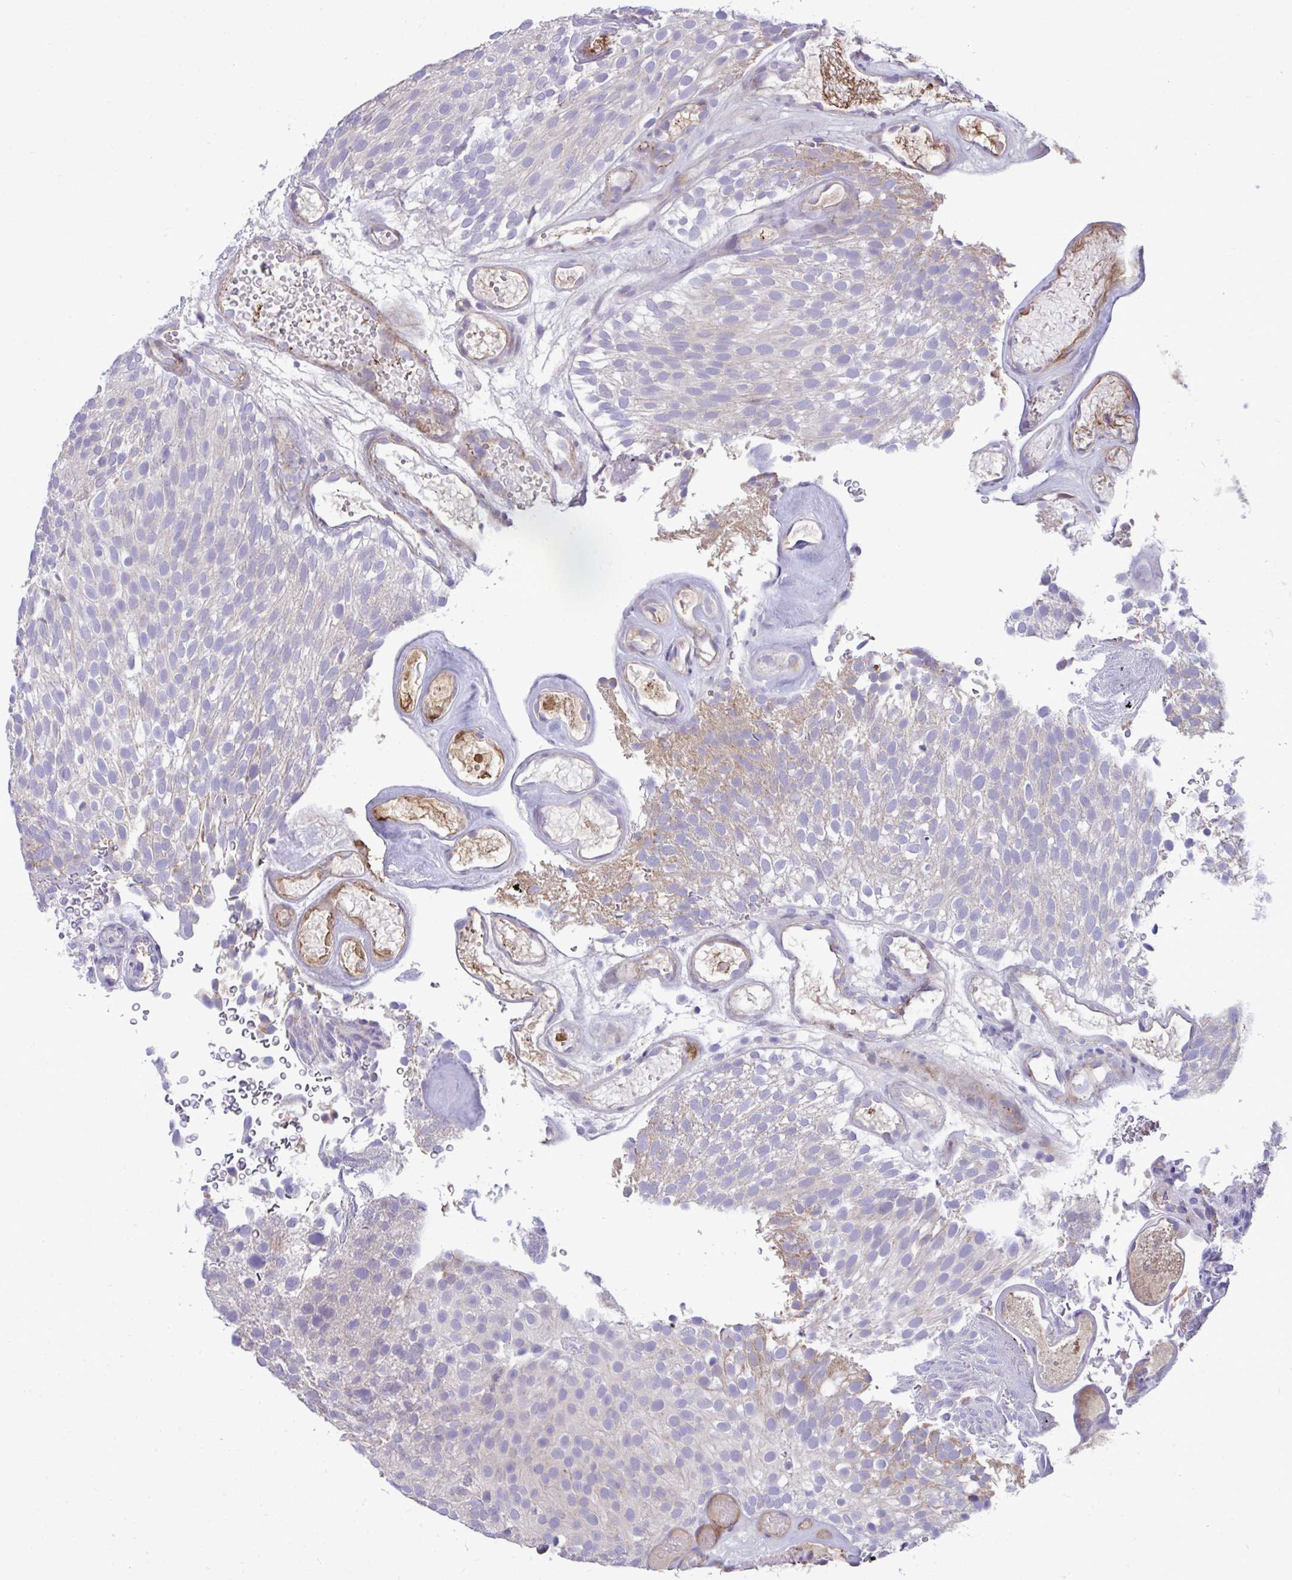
{"staining": {"intensity": "weak", "quantity": "<25%", "location": "cytoplasmic/membranous"}, "tissue": "urothelial cancer", "cell_type": "Tumor cells", "image_type": "cancer", "snomed": [{"axis": "morphology", "description": "Urothelial carcinoma, Low grade"}, {"axis": "topography", "description": "Urinary bladder"}], "caption": "A histopathology image of low-grade urothelial carcinoma stained for a protein displays no brown staining in tumor cells. The staining was performed using DAB (3,3'-diaminobenzidine) to visualize the protein expression in brown, while the nuclei were stained in blue with hematoxylin (Magnification: 20x).", "gene": "PIGZ", "patient": {"sex": "male", "age": 78}}